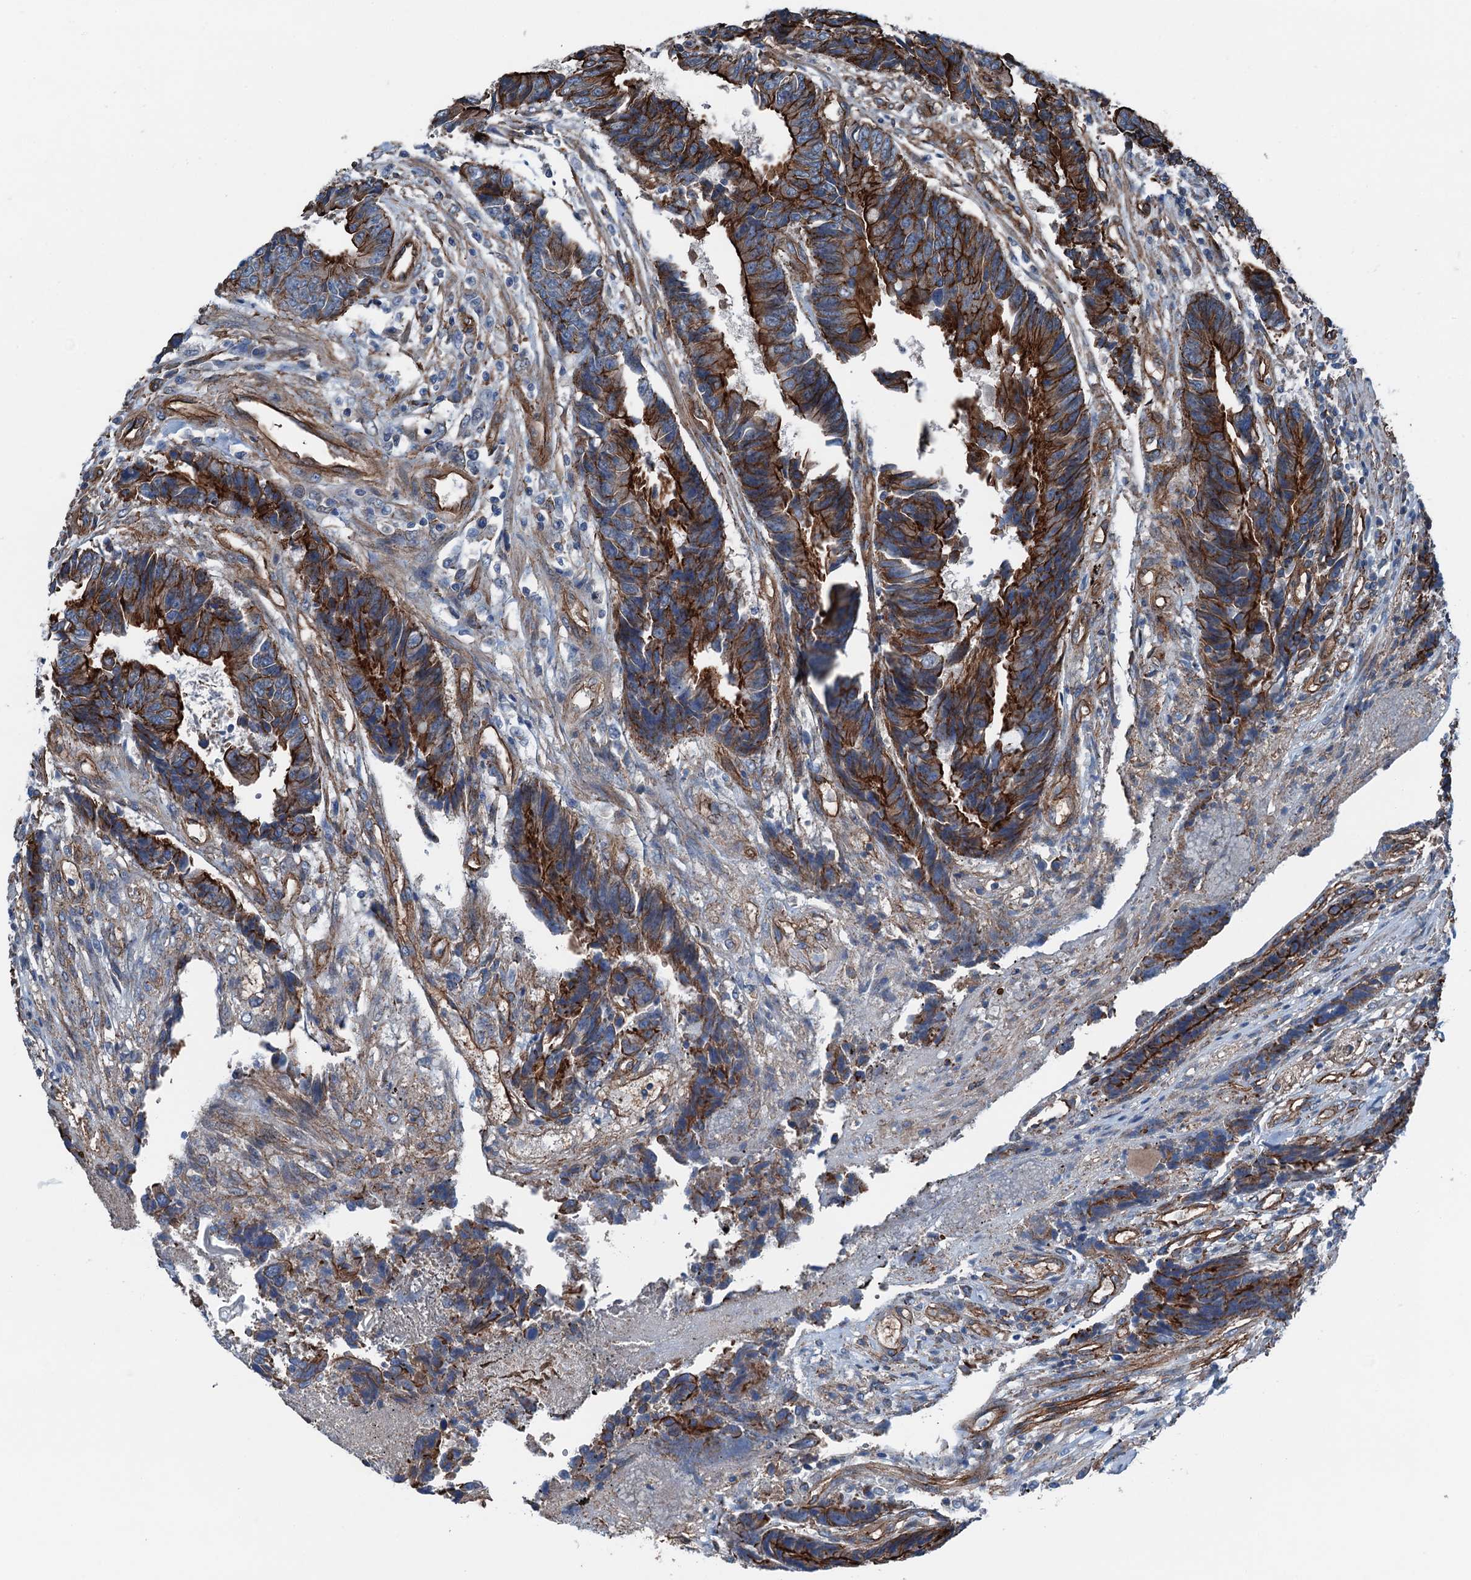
{"staining": {"intensity": "strong", "quantity": ">75%", "location": "cytoplasmic/membranous"}, "tissue": "colorectal cancer", "cell_type": "Tumor cells", "image_type": "cancer", "snomed": [{"axis": "morphology", "description": "Adenocarcinoma, NOS"}, {"axis": "topography", "description": "Rectum"}], "caption": "This histopathology image displays immunohistochemistry staining of colorectal cancer (adenocarcinoma), with high strong cytoplasmic/membranous expression in about >75% of tumor cells.", "gene": "NMRAL1", "patient": {"sex": "male", "age": 84}}